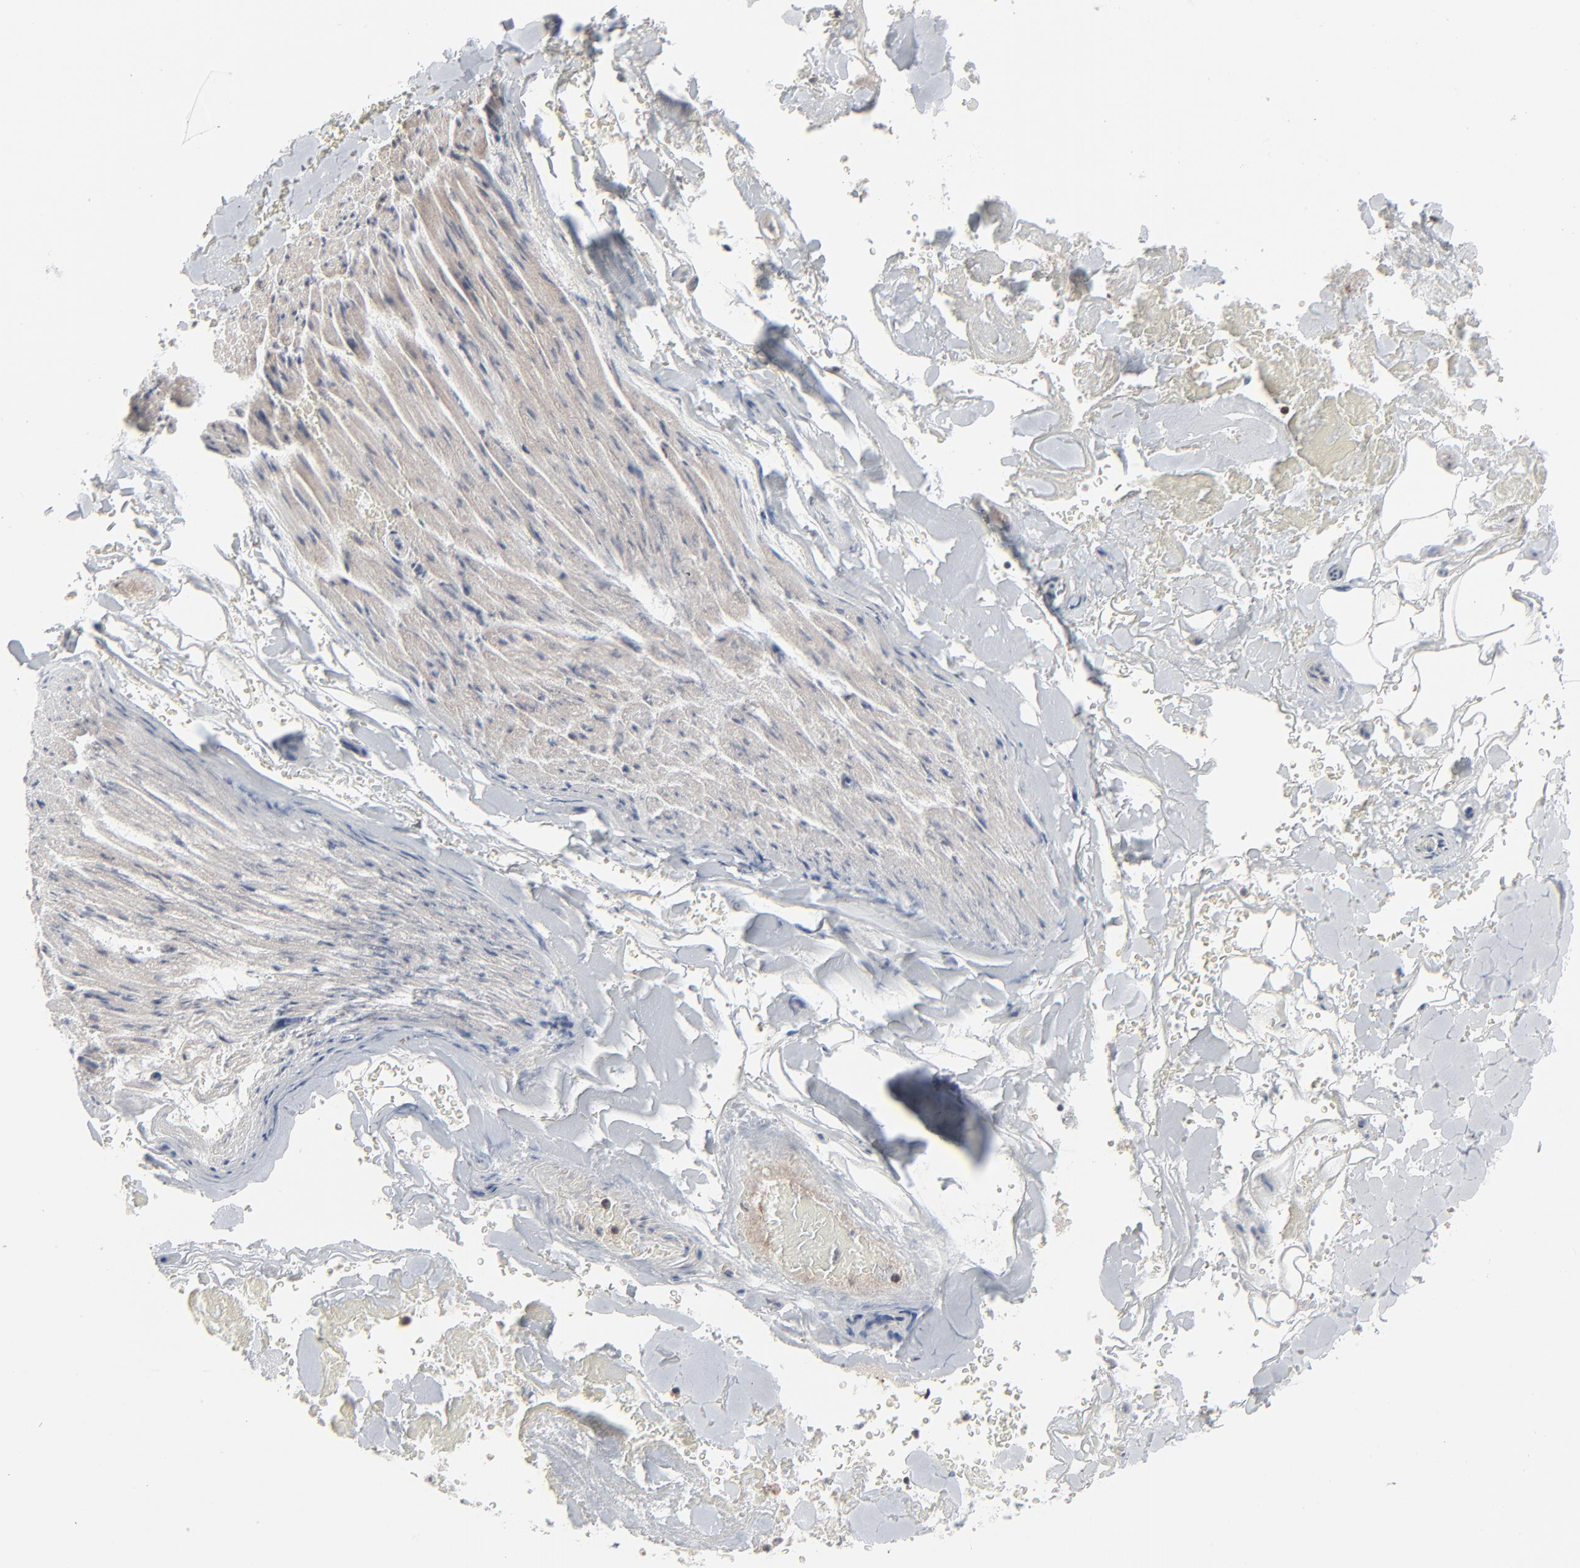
{"staining": {"intensity": "weak", "quantity": ">75%", "location": "cytoplasmic/membranous,nuclear"}, "tissue": "adipose tissue", "cell_type": "Adipocytes", "image_type": "normal", "snomed": [{"axis": "morphology", "description": "Normal tissue, NOS"}, {"axis": "morphology", "description": "Cholangiocarcinoma"}, {"axis": "topography", "description": "Liver"}, {"axis": "topography", "description": "Peripheral nerve tissue"}], "caption": "Adipose tissue stained with DAB immunohistochemistry (IHC) displays low levels of weak cytoplasmic/membranous,nuclear positivity in about >75% of adipocytes. Using DAB (brown) and hematoxylin (blue) stains, captured at high magnification using brightfield microscopy.", "gene": "AKT1", "patient": {"sex": "male", "age": 50}}